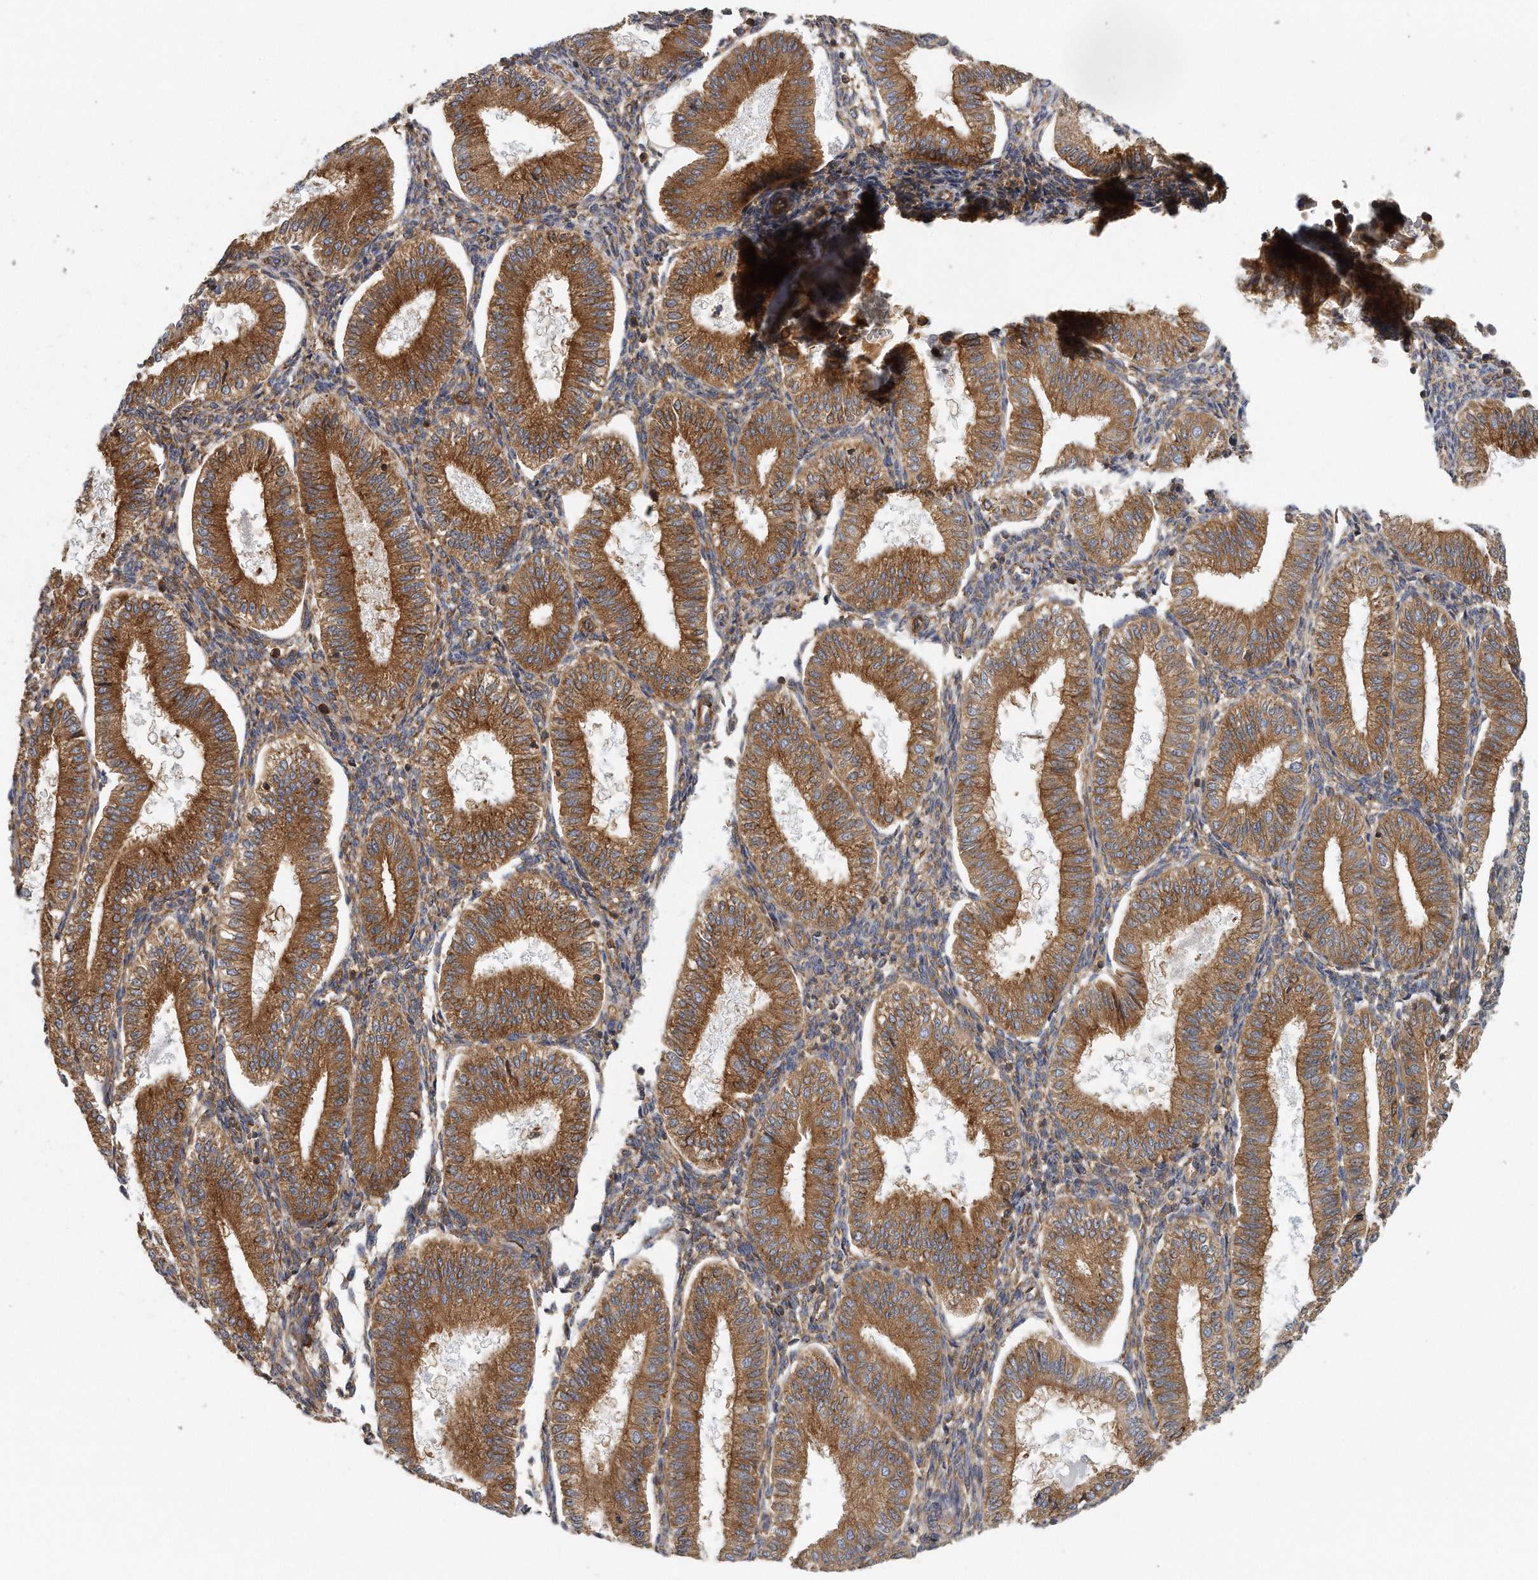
{"staining": {"intensity": "moderate", "quantity": ">75%", "location": "cytoplasmic/membranous"}, "tissue": "endometrium", "cell_type": "Cells in endometrial stroma", "image_type": "normal", "snomed": [{"axis": "morphology", "description": "Normal tissue, NOS"}, {"axis": "topography", "description": "Endometrium"}], "caption": "Human endometrium stained for a protein (brown) exhibits moderate cytoplasmic/membranous positive positivity in approximately >75% of cells in endometrial stroma.", "gene": "EIF3I", "patient": {"sex": "female", "age": 39}}